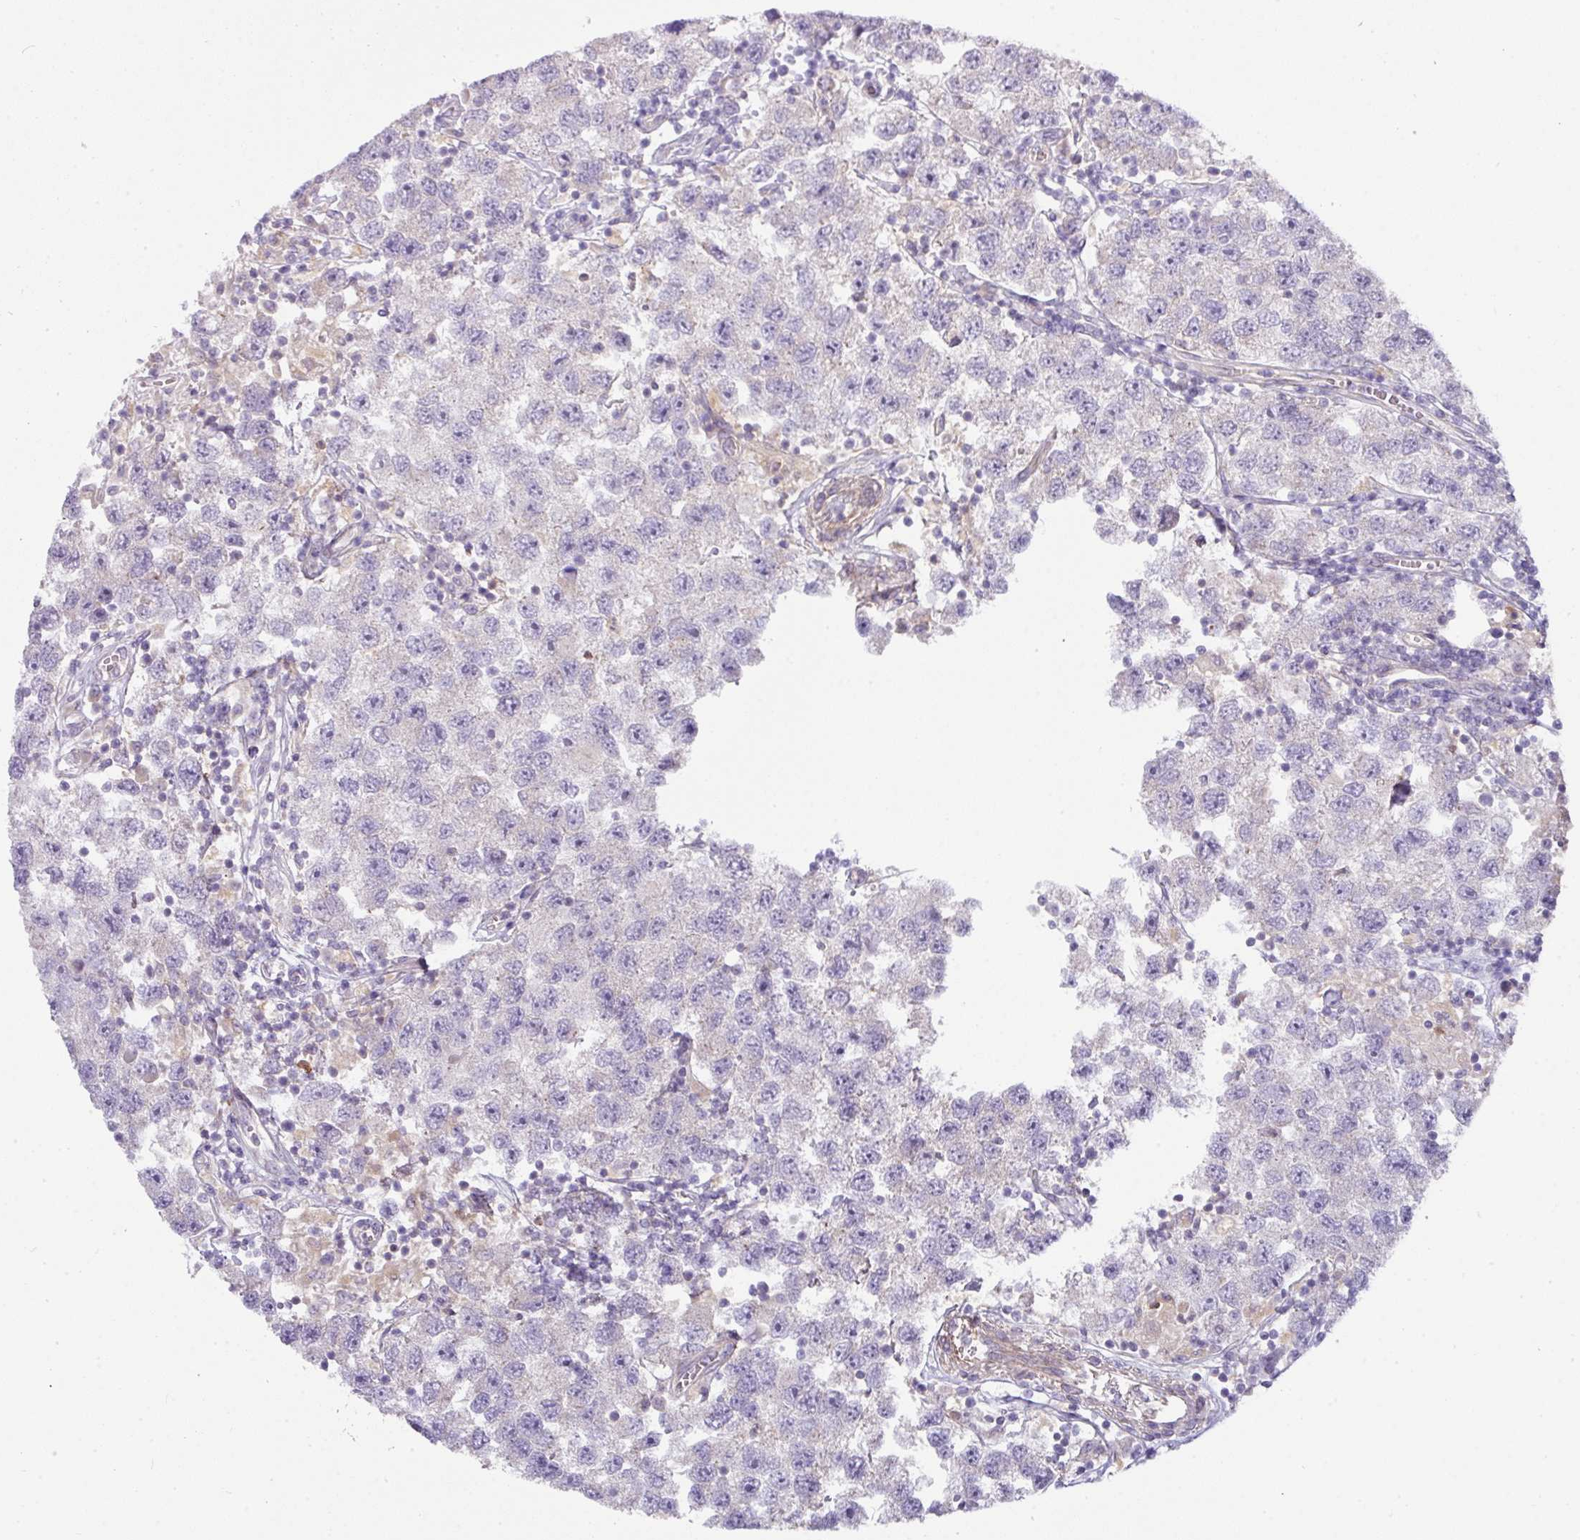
{"staining": {"intensity": "negative", "quantity": "none", "location": "none"}, "tissue": "testis cancer", "cell_type": "Tumor cells", "image_type": "cancer", "snomed": [{"axis": "morphology", "description": "Seminoma, NOS"}, {"axis": "topography", "description": "Testis"}], "caption": "A histopathology image of testis seminoma stained for a protein shows no brown staining in tumor cells. (DAB IHC, high magnification).", "gene": "STK35", "patient": {"sex": "male", "age": 26}}